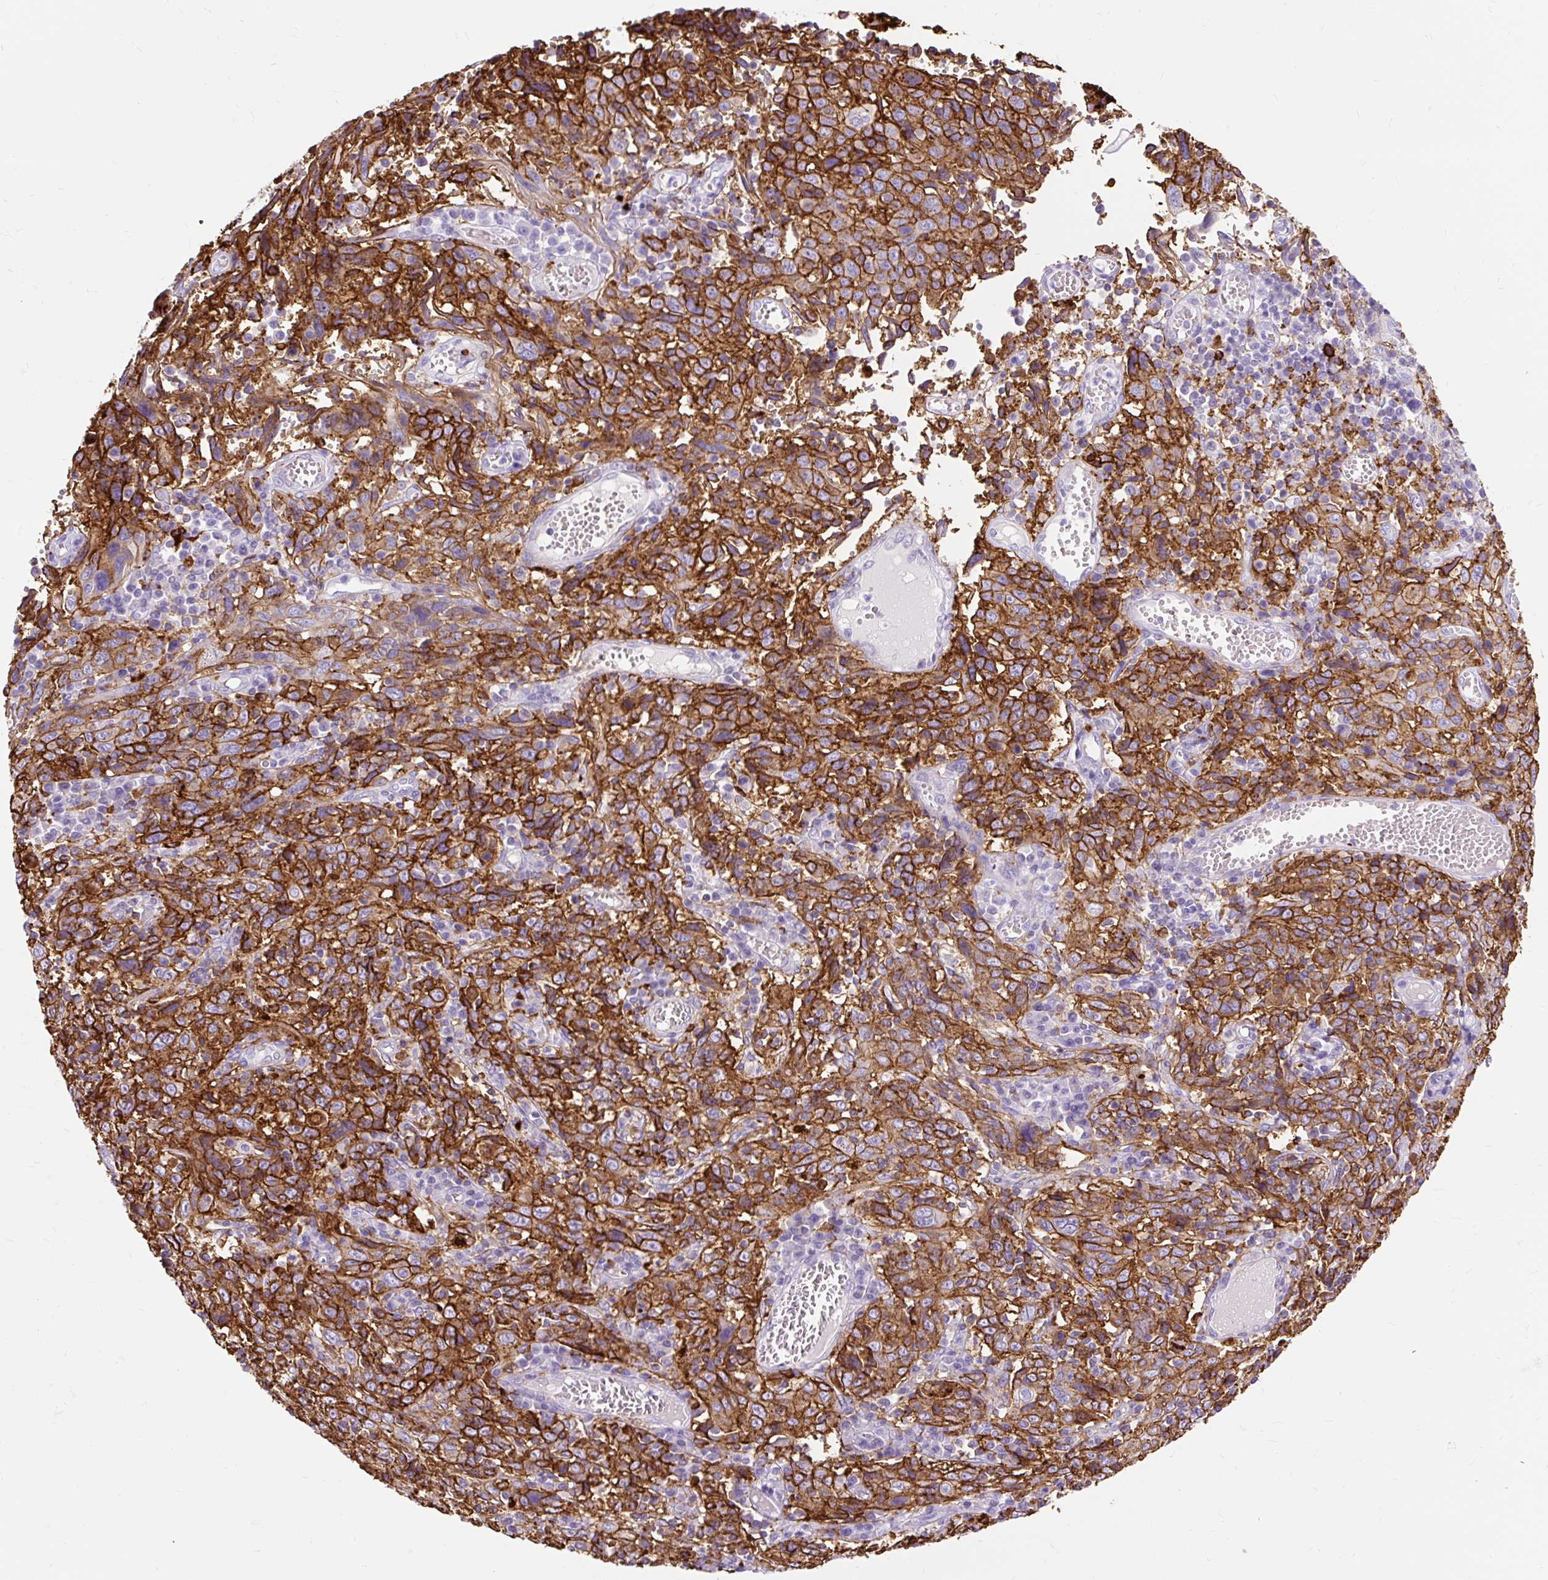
{"staining": {"intensity": "strong", "quantity": ">75%", "location": "cytoplasmic/membranous"}, "tissue": "cervical cancer", "cell_type": "Tumor cells", "image_type": "cancer", "snomed": [{"axis": "morphology", "description": "Squamous cell carcinoma, NOS"}, {"axis": "topography", "description": "Cervix"}], "caption": "Protein staining reveals strong cytoplasmic/membranous positivity in approximately >75% of tumor cells in cervical squamous cell carcinoma. The staining is performed using DAB (3,3'-diaminobenzidine) brown chromogen to label protein expression. The nuclei are counter-stained blue using hematoxylin.", "gene": "HLA-DRA", "patient": {"sex": "female", "age": 46}}